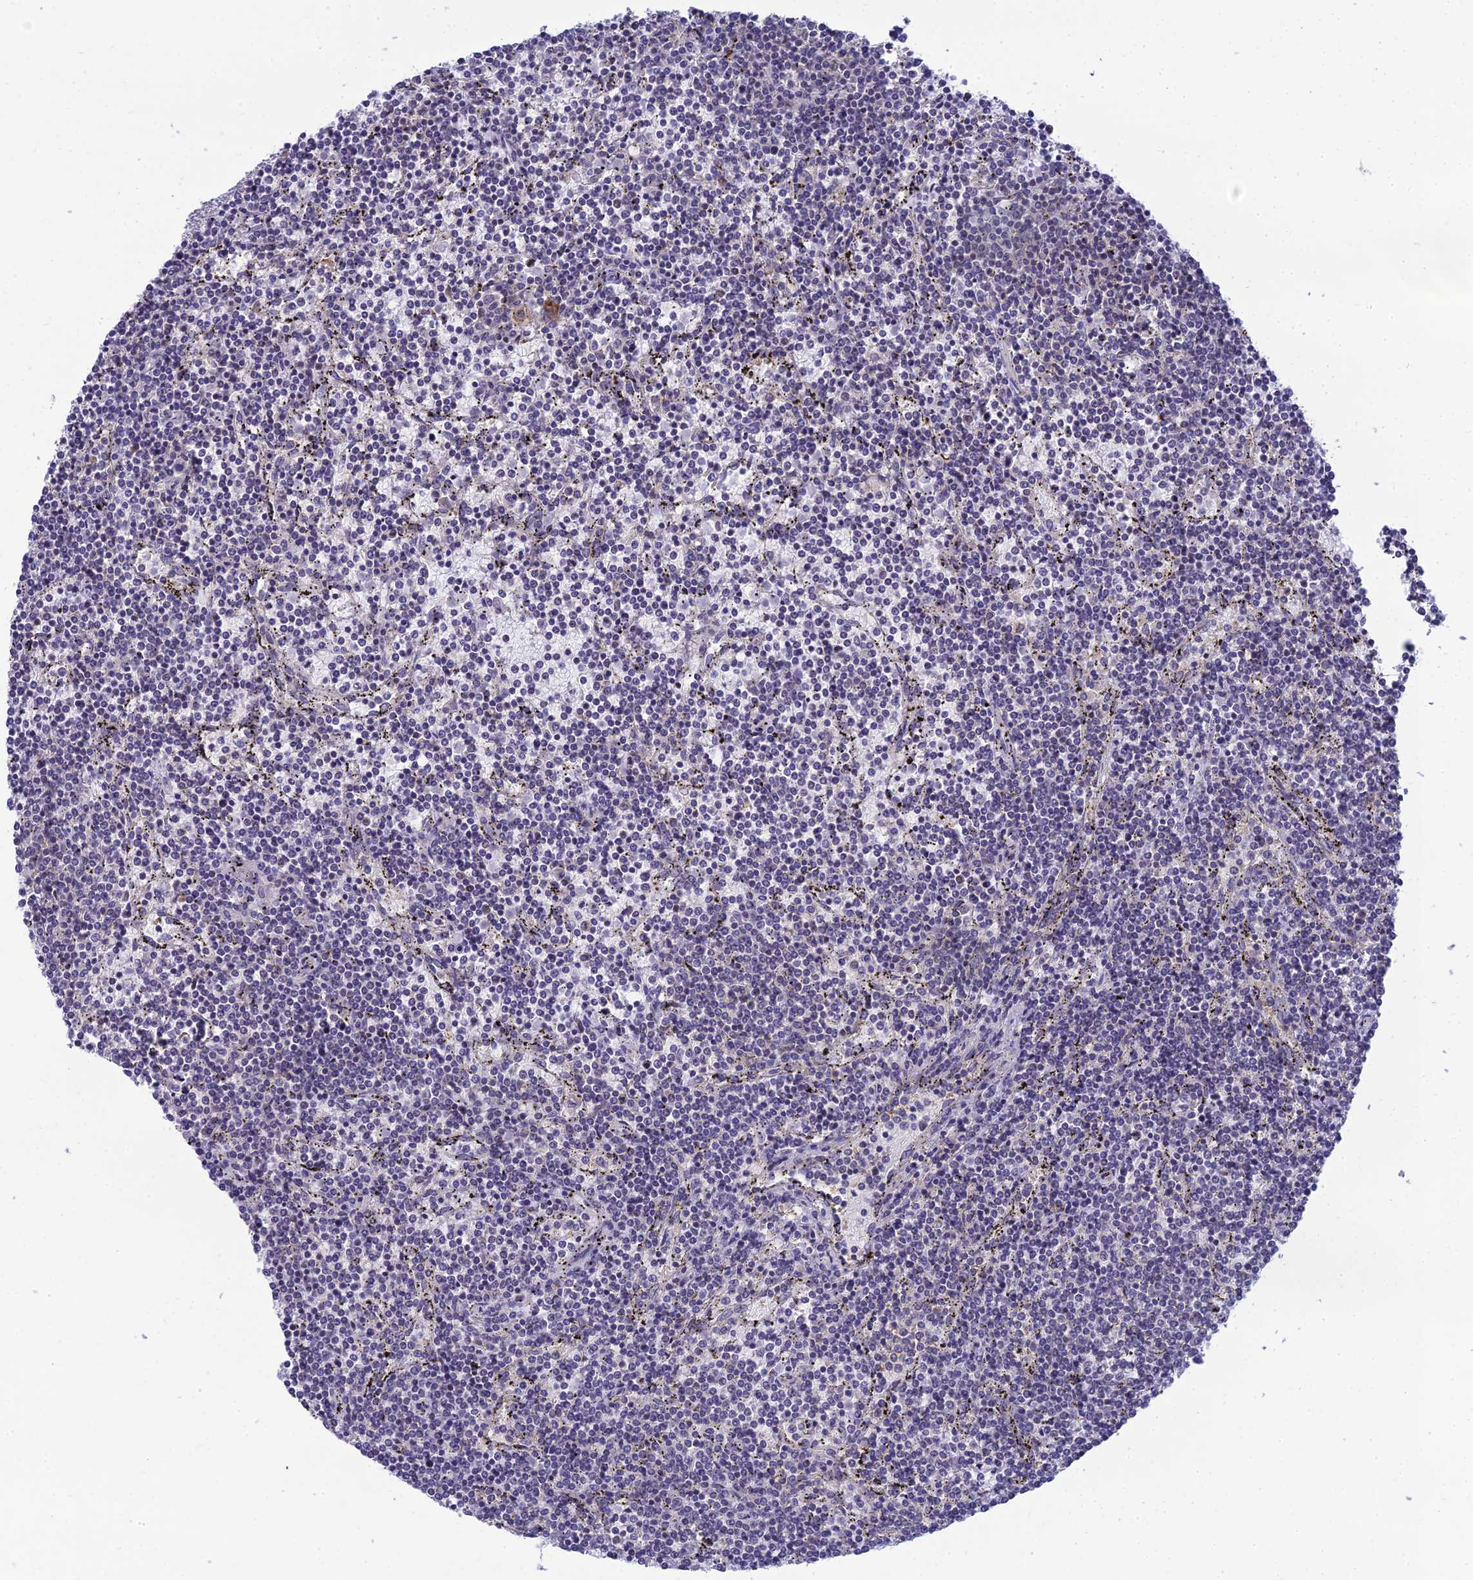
{"staining": {"intensity": "negative", "quantity": "none", "location": "none"}, "tissue": "lymphoma", "cell_type": "Tumor cells", "image_type": "cancer", "snomed": [{"axis": "morphology", "description": "Malignant lymphoma, non-Hodgkin's type, Low grade"}, {"axis": "topography", "description": "Spleen"}], "caption": "Immunohistochemistry (IHC) photomicrograph of lymphoma stained for a protein (brown), which demonstrates no positivity in tumor cells. The staining is performed using DAB brown chromogen with nuclei counter-stained in using hematoxylin.", "gene": "CLCN7", "patient": {"sex": "female", "age": 50}}